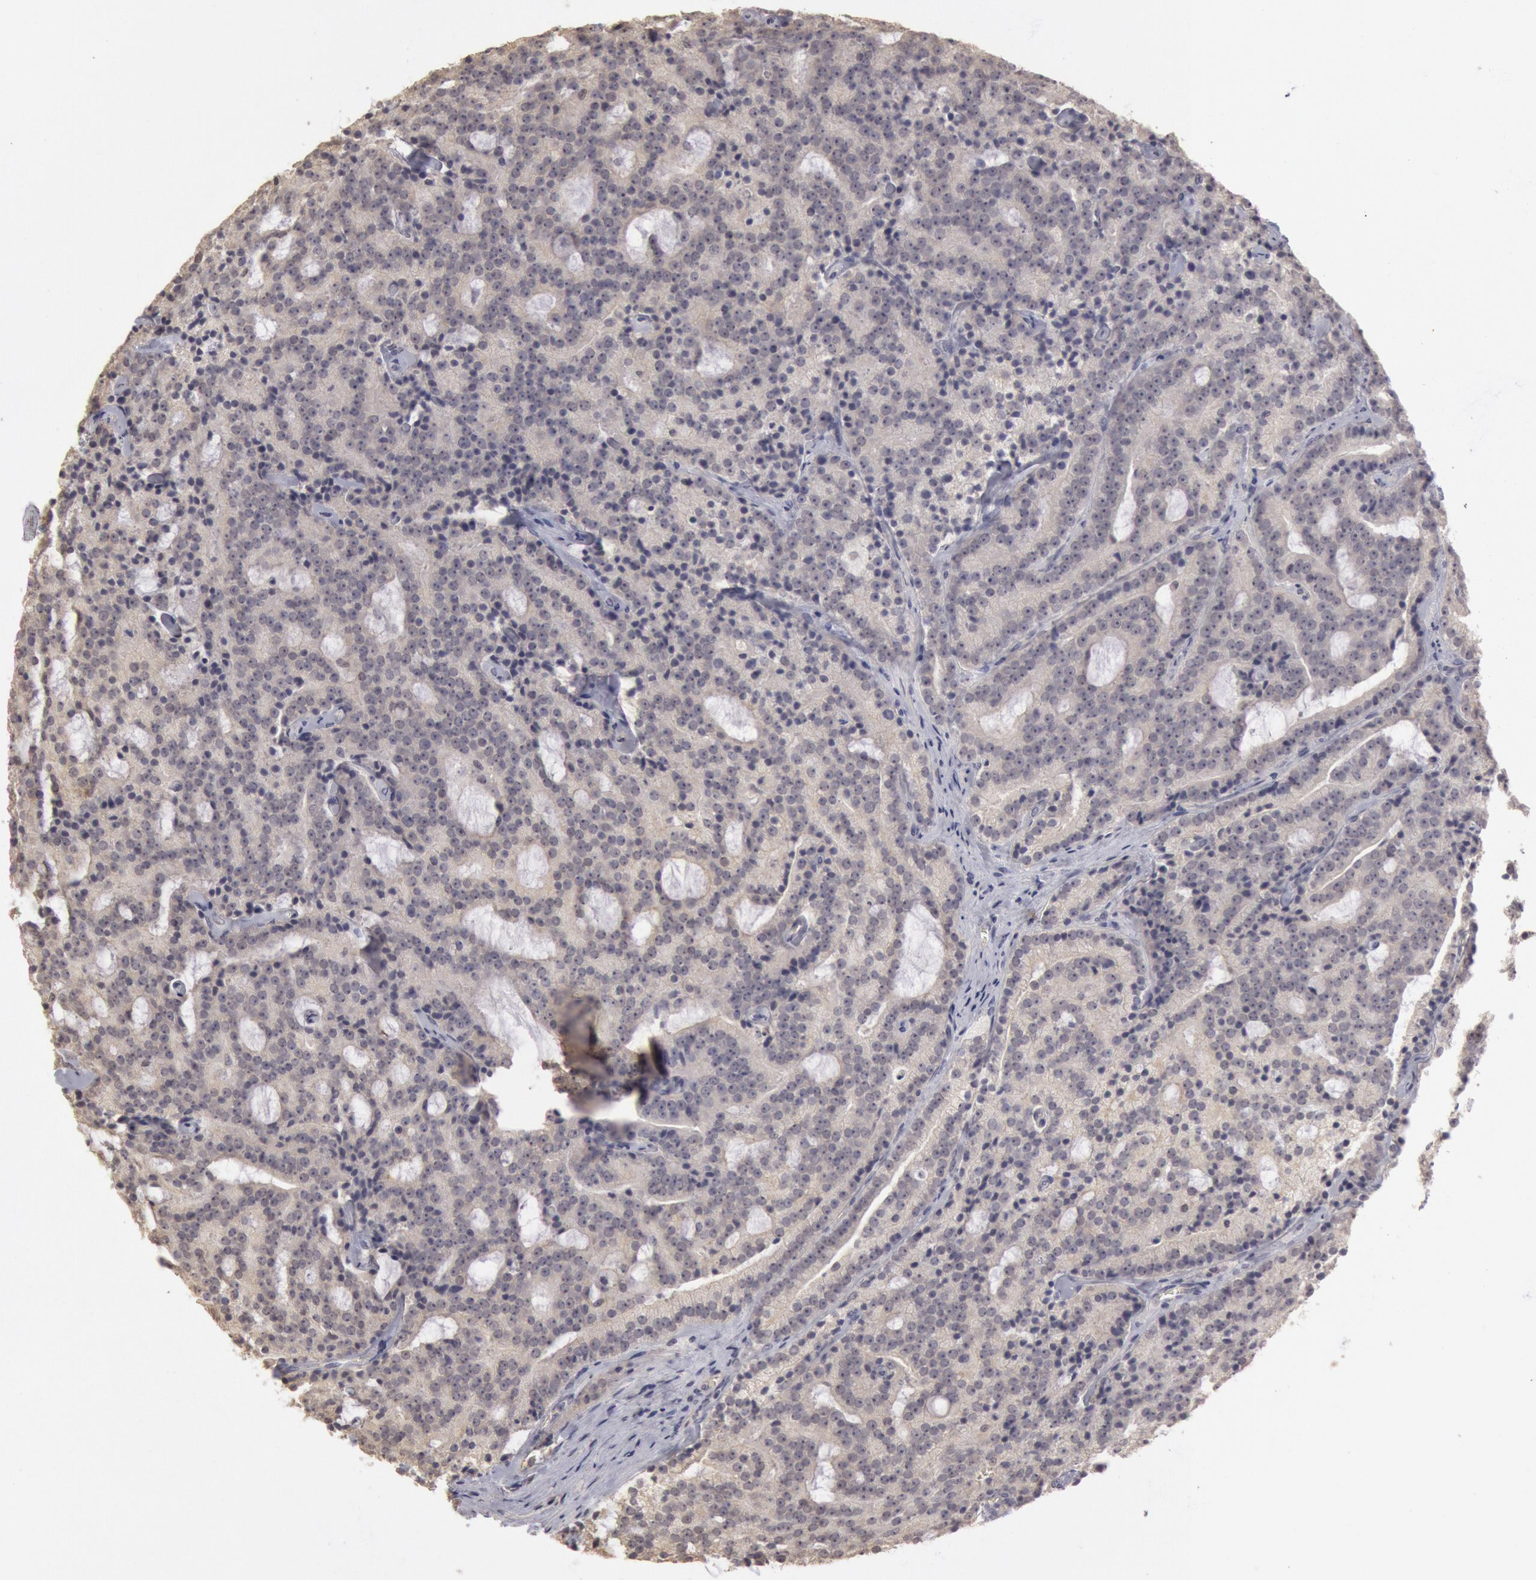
{"staining": {"intensity": "negative", "quantity": "none", "location": "none"}, "tissue": "prostate cancer", "cell_type": "Tumor cells", "image_type": "cancer", "snomed": [{"axis": "morphology", "description": "Adenocarcinoma, Medium grade"}, {"axis": "topography", "description": "Prostate"}], "caption": "Prostate adenocarcinoma (medium-grade) stained for a protein using immunohistochemistry (IHC) demonstrates no staining tumor cells.", "gene": "RIMBP3C", "patient": {"sex": "male", "age": 65}}